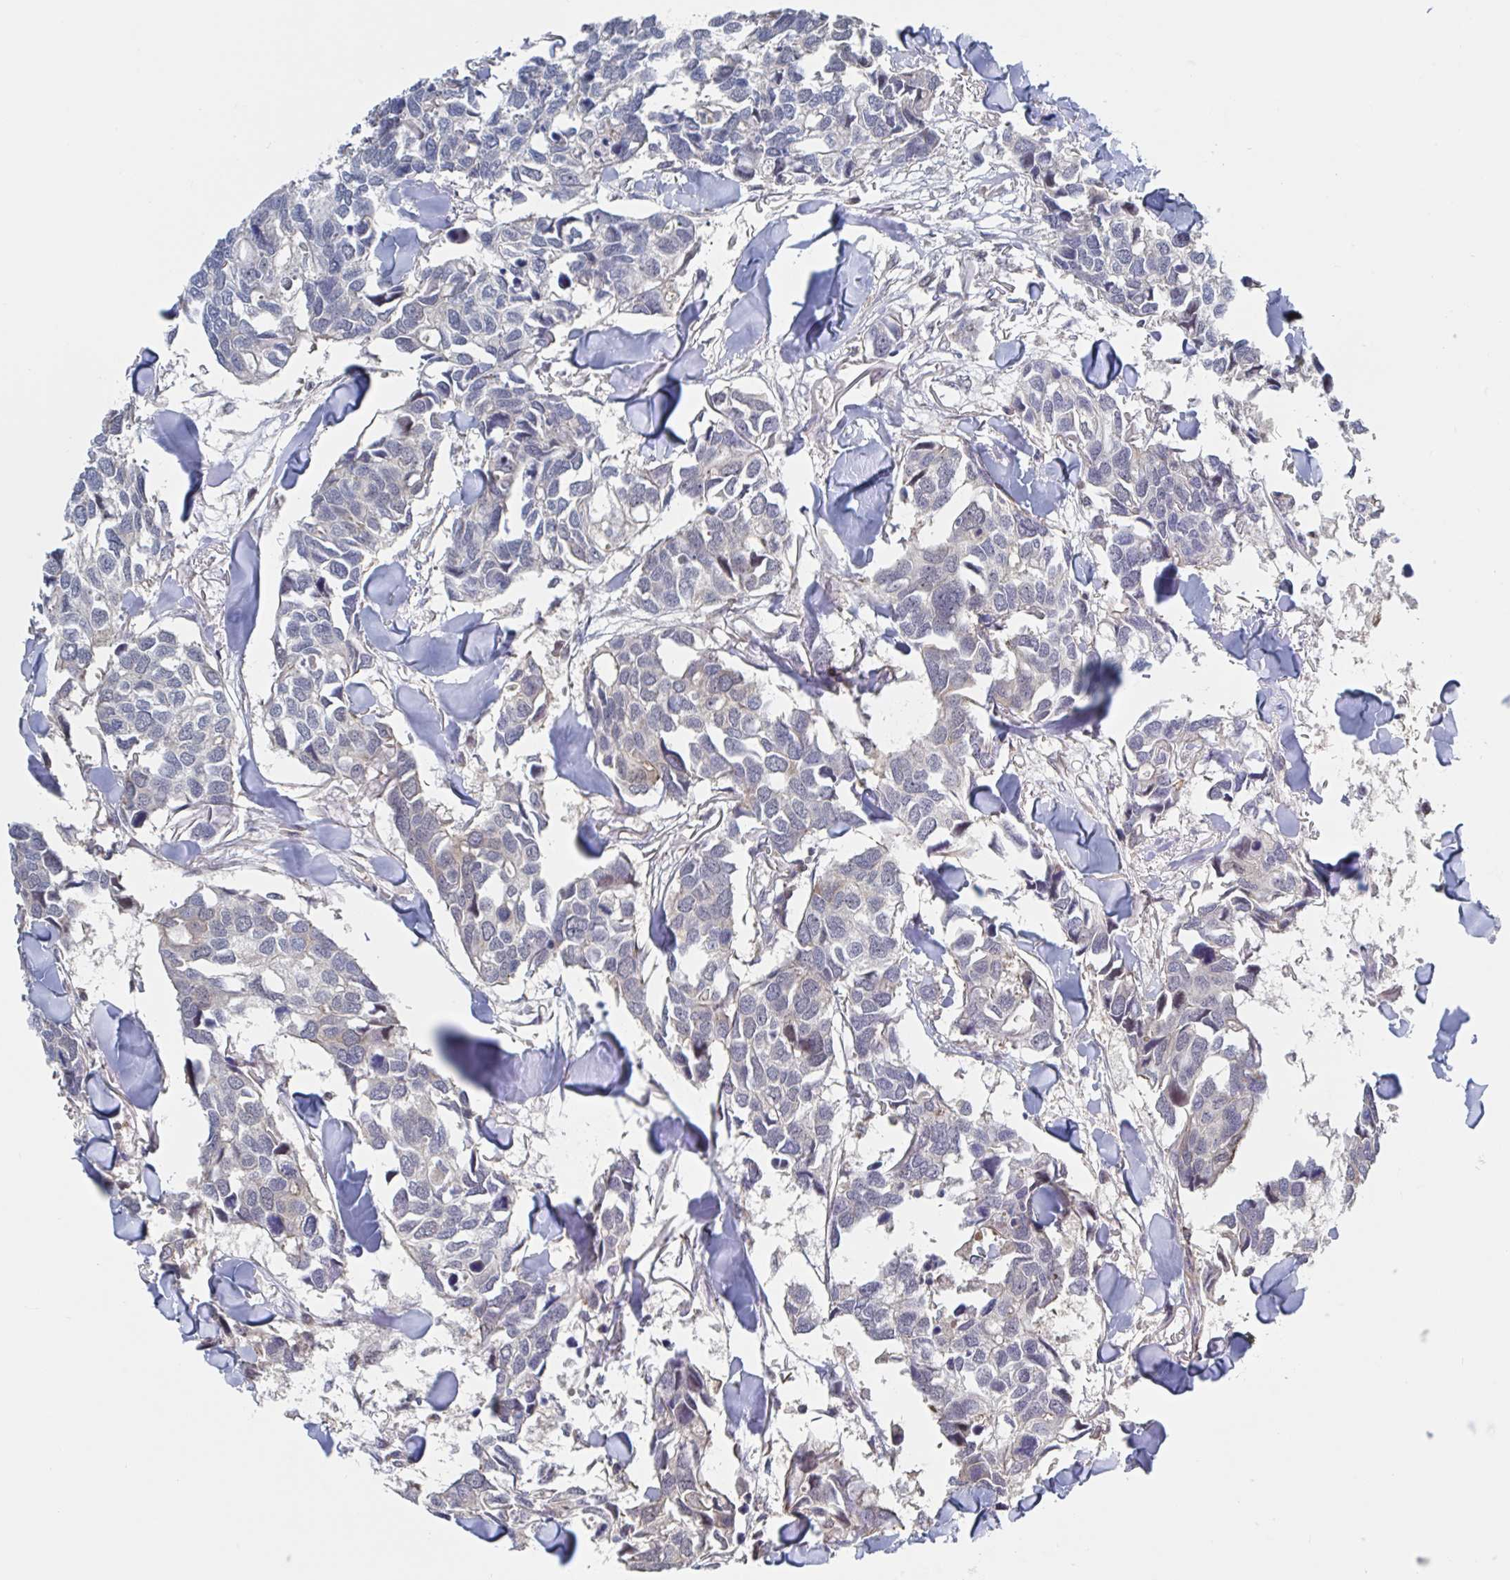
{"staining": {"intensity": "negative", "quantity": "none", "location": "none"}, "tissue": "breast cancer", "cell_type": "Tumor cells", "image_type": "cancer", "snomed": [{"axis": "morphology", "description": "Duct carcinoma"}, {"axis": "topography", "description": "Breast"}], "caption": "DAB (3,3'-diaminobenzidine) immunohistochemical staining of invasive ductal carcinoma (breast) exhibits no significant staining in tumor cells.", "gene": "DHRS12", "patient": {"sex": "female", "age": 83}}